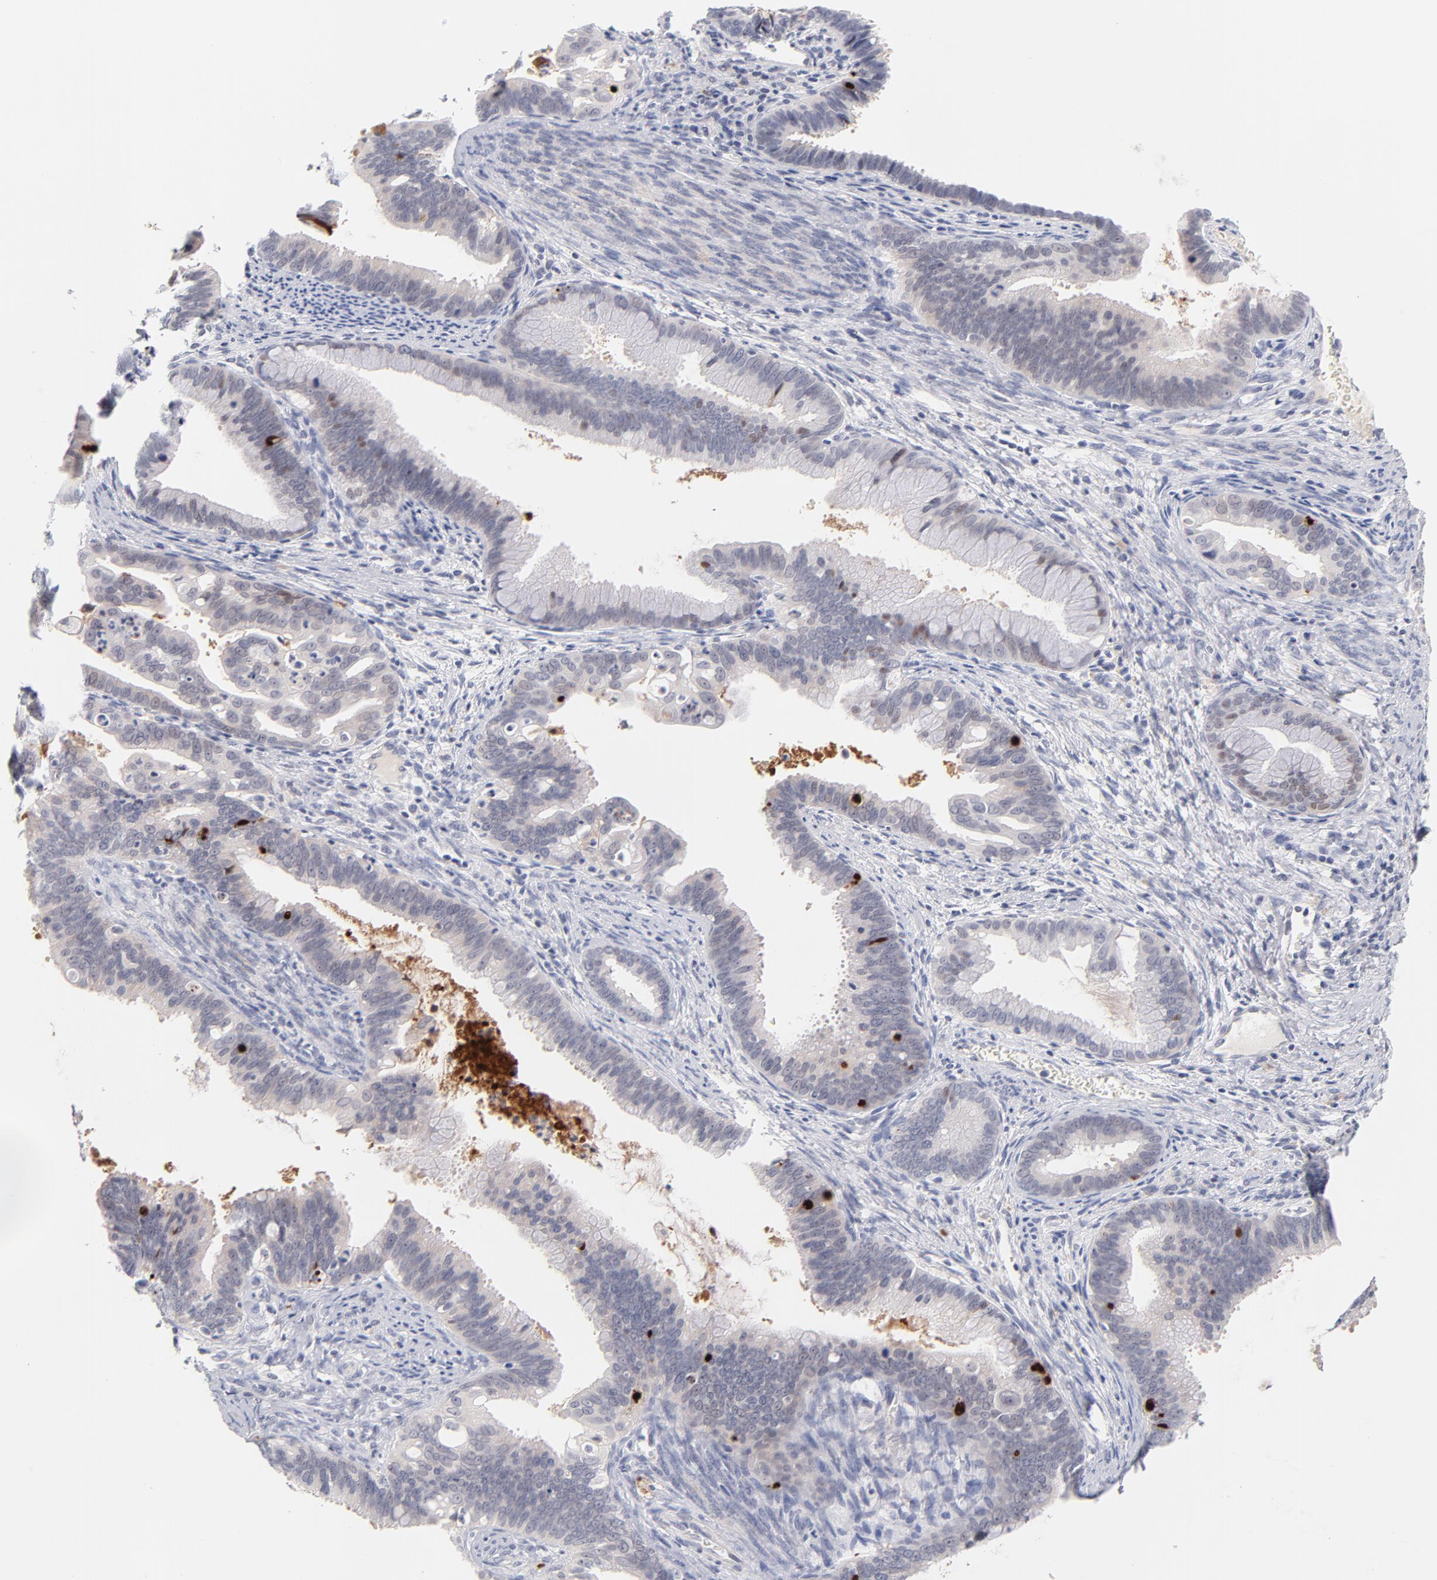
{"staining": {"intensity": "negative", "quantity": "none", "location": "none"}, "tissue": "cervical cancer", "cell_type": "Tumor cells", "image_type": "cancer", "snomed": [{"axis": "morphology", "description": "Adenocarcinoma, NOS"}, {"axis": "topography", "description": "Cervix"}], "caption": "Human cervical cancer stained for a protein using immunohistochemistry demonstrates no positivity in tumor cells.", "gene": "PARP1", "patient": {"sex": "female", "age": 47}}